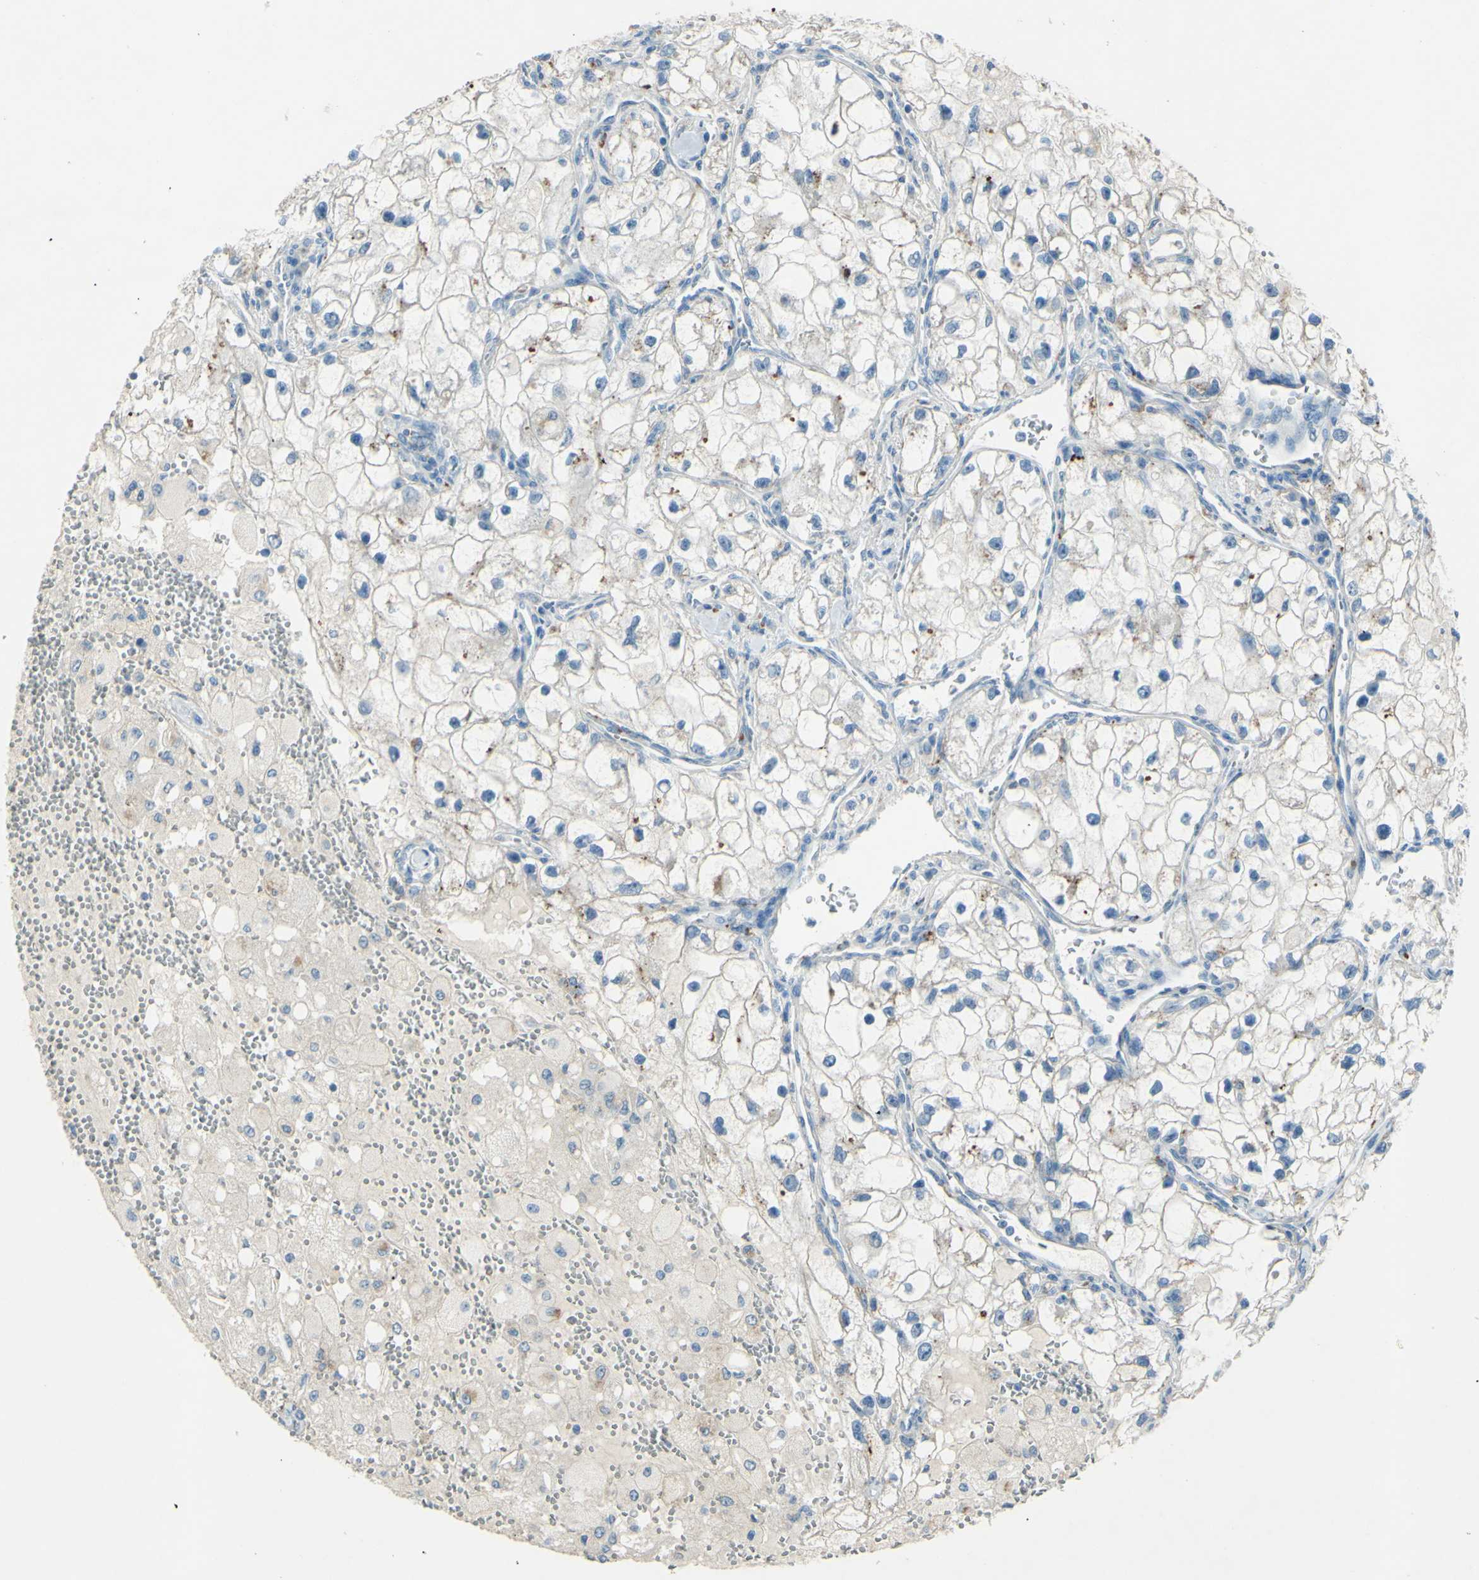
{"staining": {"intensity": "negative", "quantity": "none", "location": "none"}, "tissue": "renal cancer", "cell_type": "Tumor cells", "image_type": "cancer", "snomed": [{"axis": "morphology", "description": "Adenocarcinoma, NOS"}, {"axis": "topography", "description": "Kidney"}], "caption": "A histopathology image of human renal cancer (adenocarcinoma) is negative for staining in tumor cells.", "gene": "CDH10", "patient": {"sex": "female", "age": 70}}